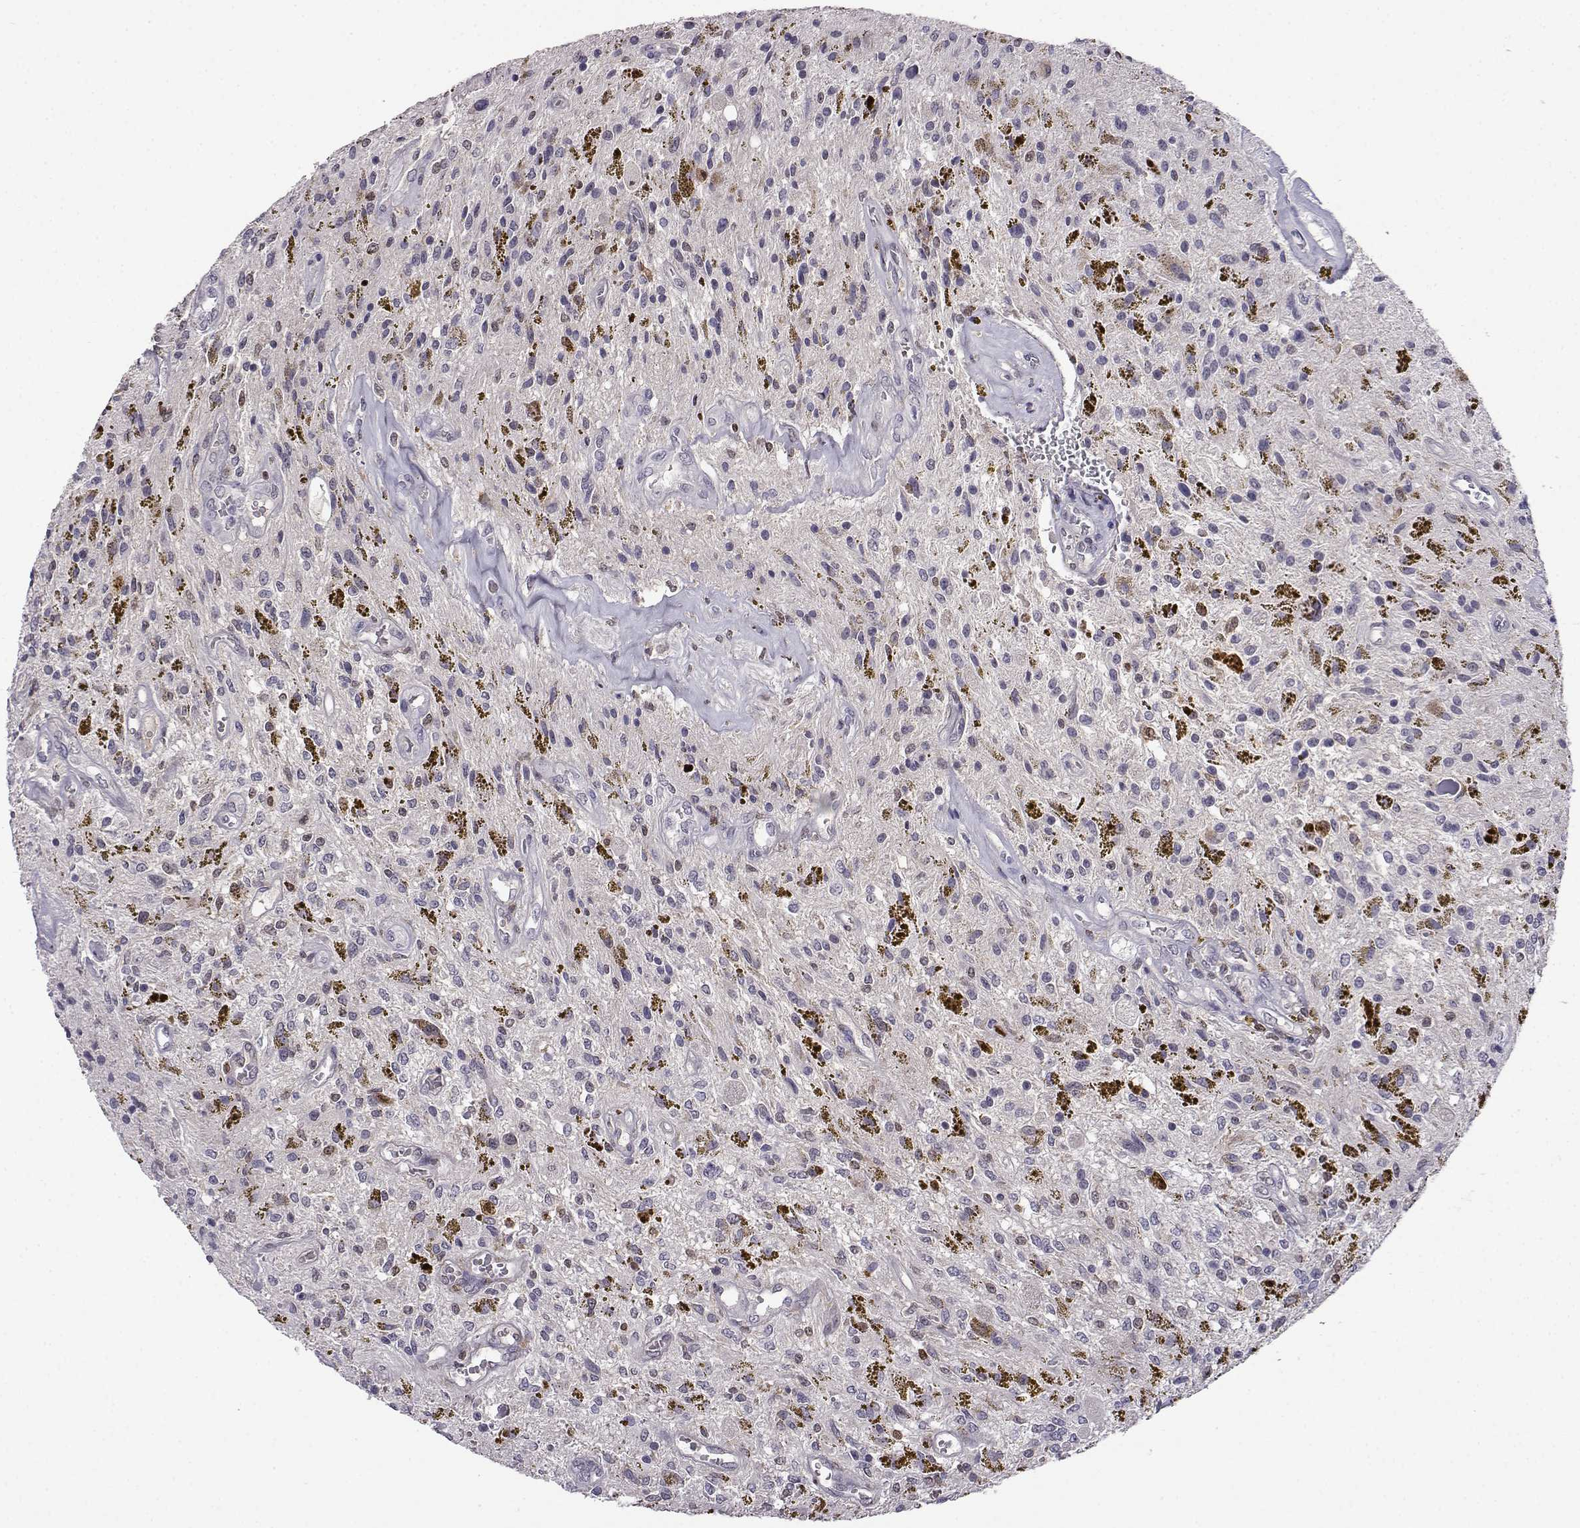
{"staining": {"intensity": "negative", "quantity": "none", "location": "none"}, "tissue": "glioma", "cell_type": "Tumor cells", "image_type": "cancer", "snomed": [{"axis": "morphology", "description": "Glioma, malignant, Low grade"}, {"axis": "topography", "description": "Cerebellum"}], "caption": "The micrograph exhibits no significant positivity in tumor cells of glioma. (Brightfield microscopy of DAB immunohistochemistry at high magnification).", "gene": "AKR1B1", "patient": {"sex": "female", "age": 14}}